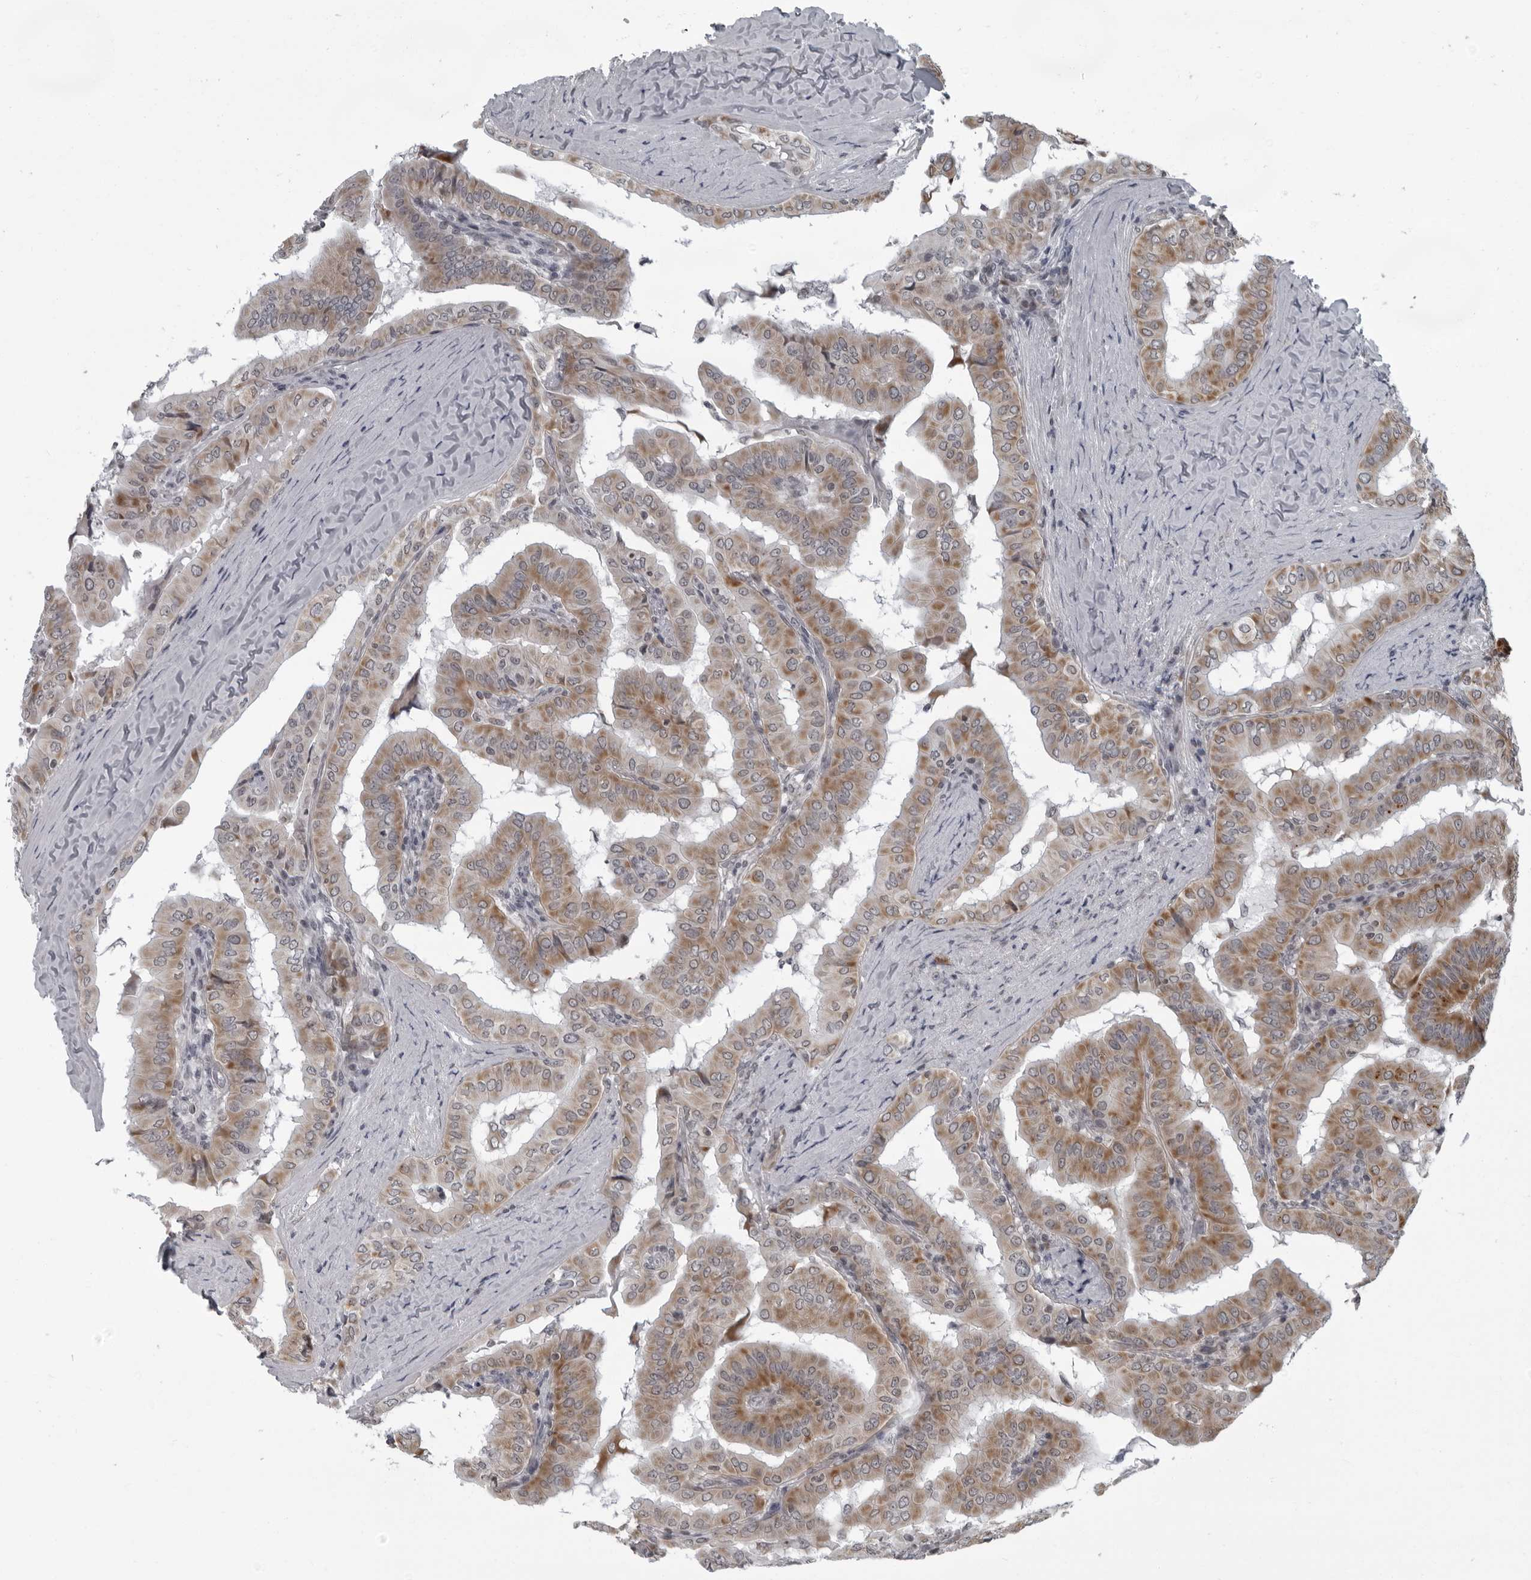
{"staining": {"intensity": "moderate", "quantity": ">75%", "location": "cytoplasmic/membranous"}, "tissue": "thyroid cancer", "cell_type": "Tumor cells", "image_type": "cancer", "snomed": [{"axis": "morphology", "description": "Papillary adenocarcinoma, NOS"}, {"axis": "topography", "description": "Thyroid gland"}], "caption": "Immunohistochemical staining of thyroid cancer demonstrates medium levels of moderate cytoplasmic/membranous protein expression in approximately >75% of tumor cells.", "gene": "RTCA", "patient": {"sex": "male", "age": 33}}